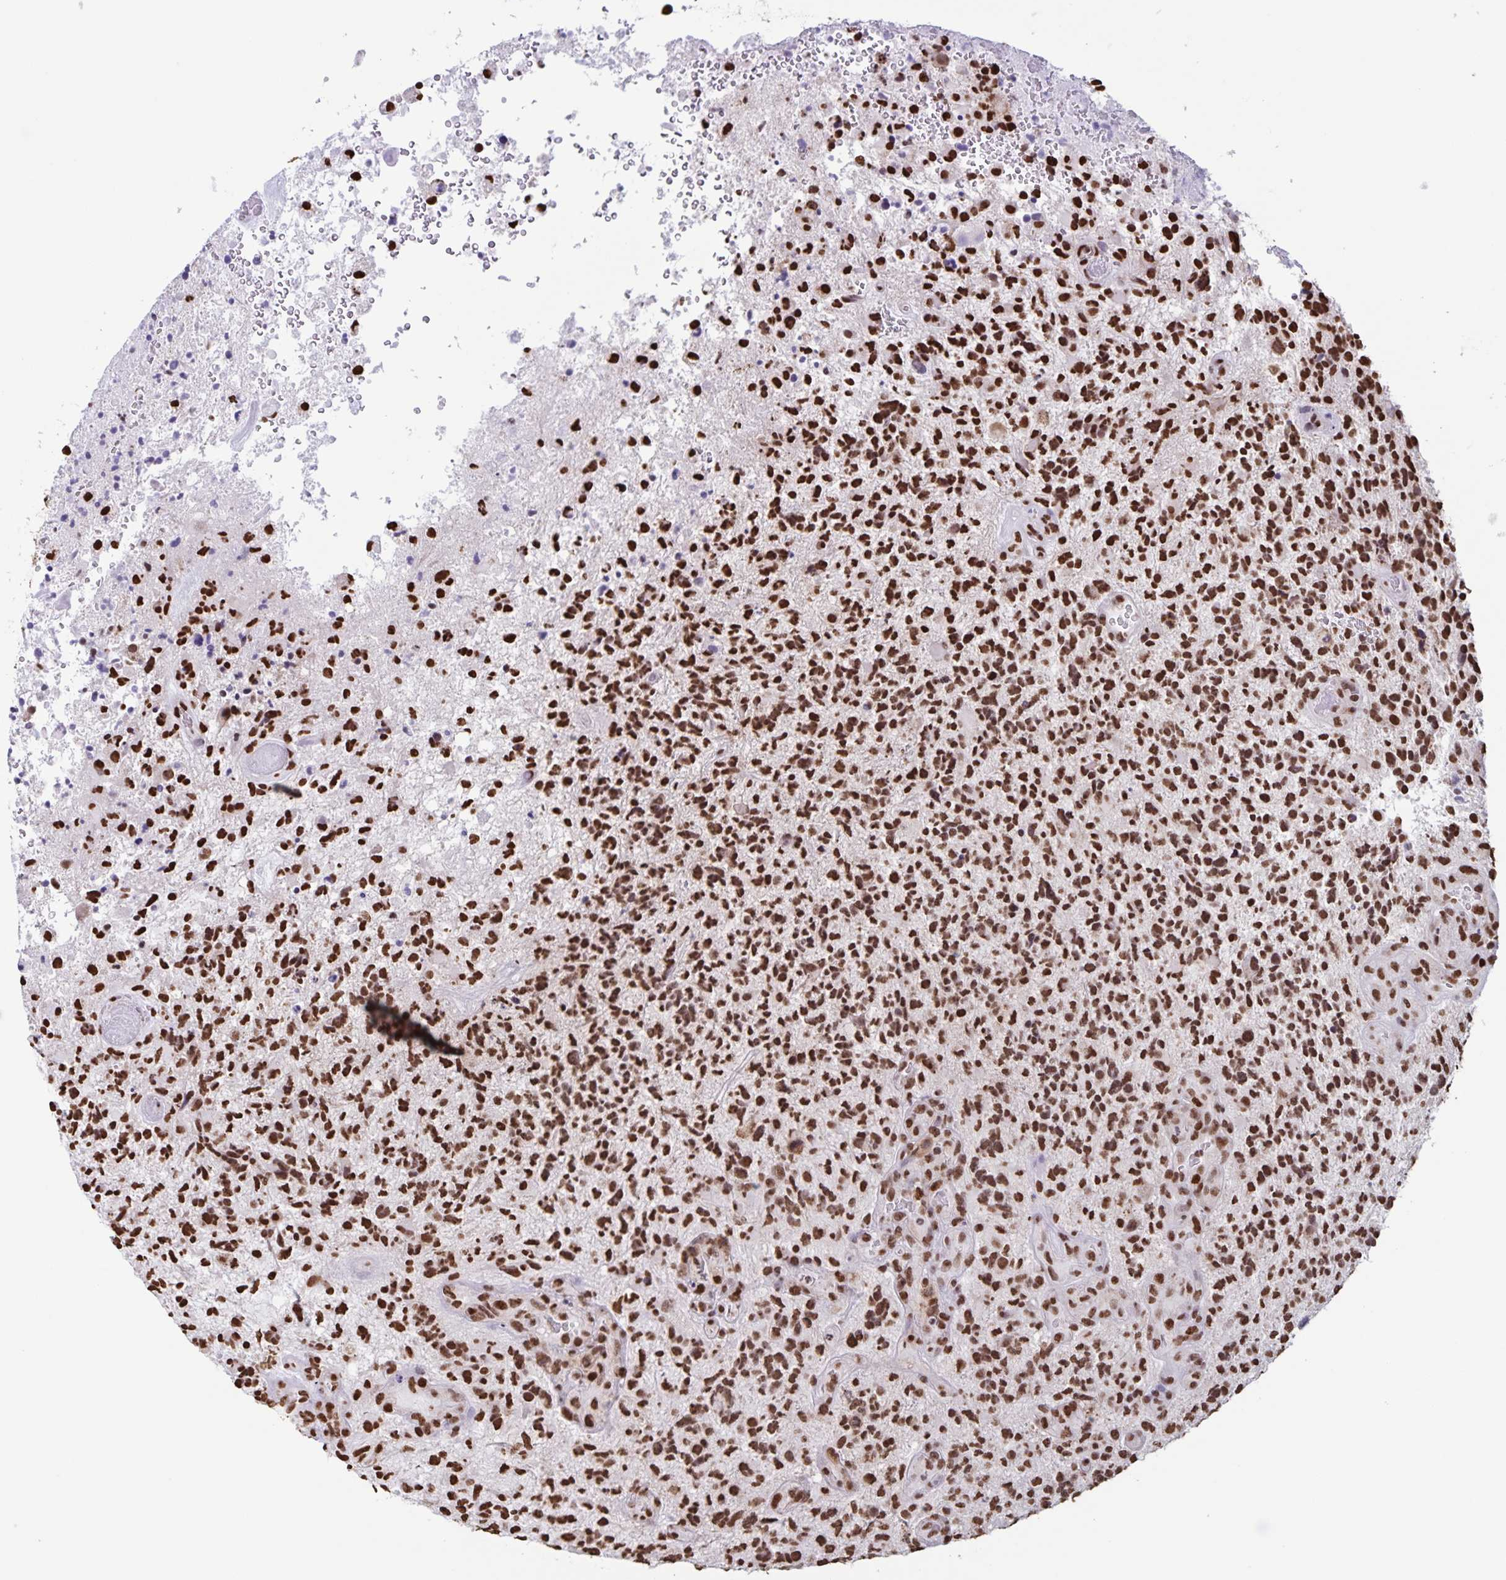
{"staining": {"intensity": "strong", "quantity": ">75%", "location": "nuclear"}, "tissue": "glioma", "cell_type": "Tumor cells", "image_type": "cancer", "snomed": [{"axis": "morphology", "description": "Glioma, malignant, High grade"}, {"axis": "topography", "description": "Brain"}], "caption": "Glioma stained for a protein (brown) demonstrates strong nuclear positive expression in about >75% of tumor cells.", "gene": "DUT", "patient": {"sex": "female", "age": 71}}